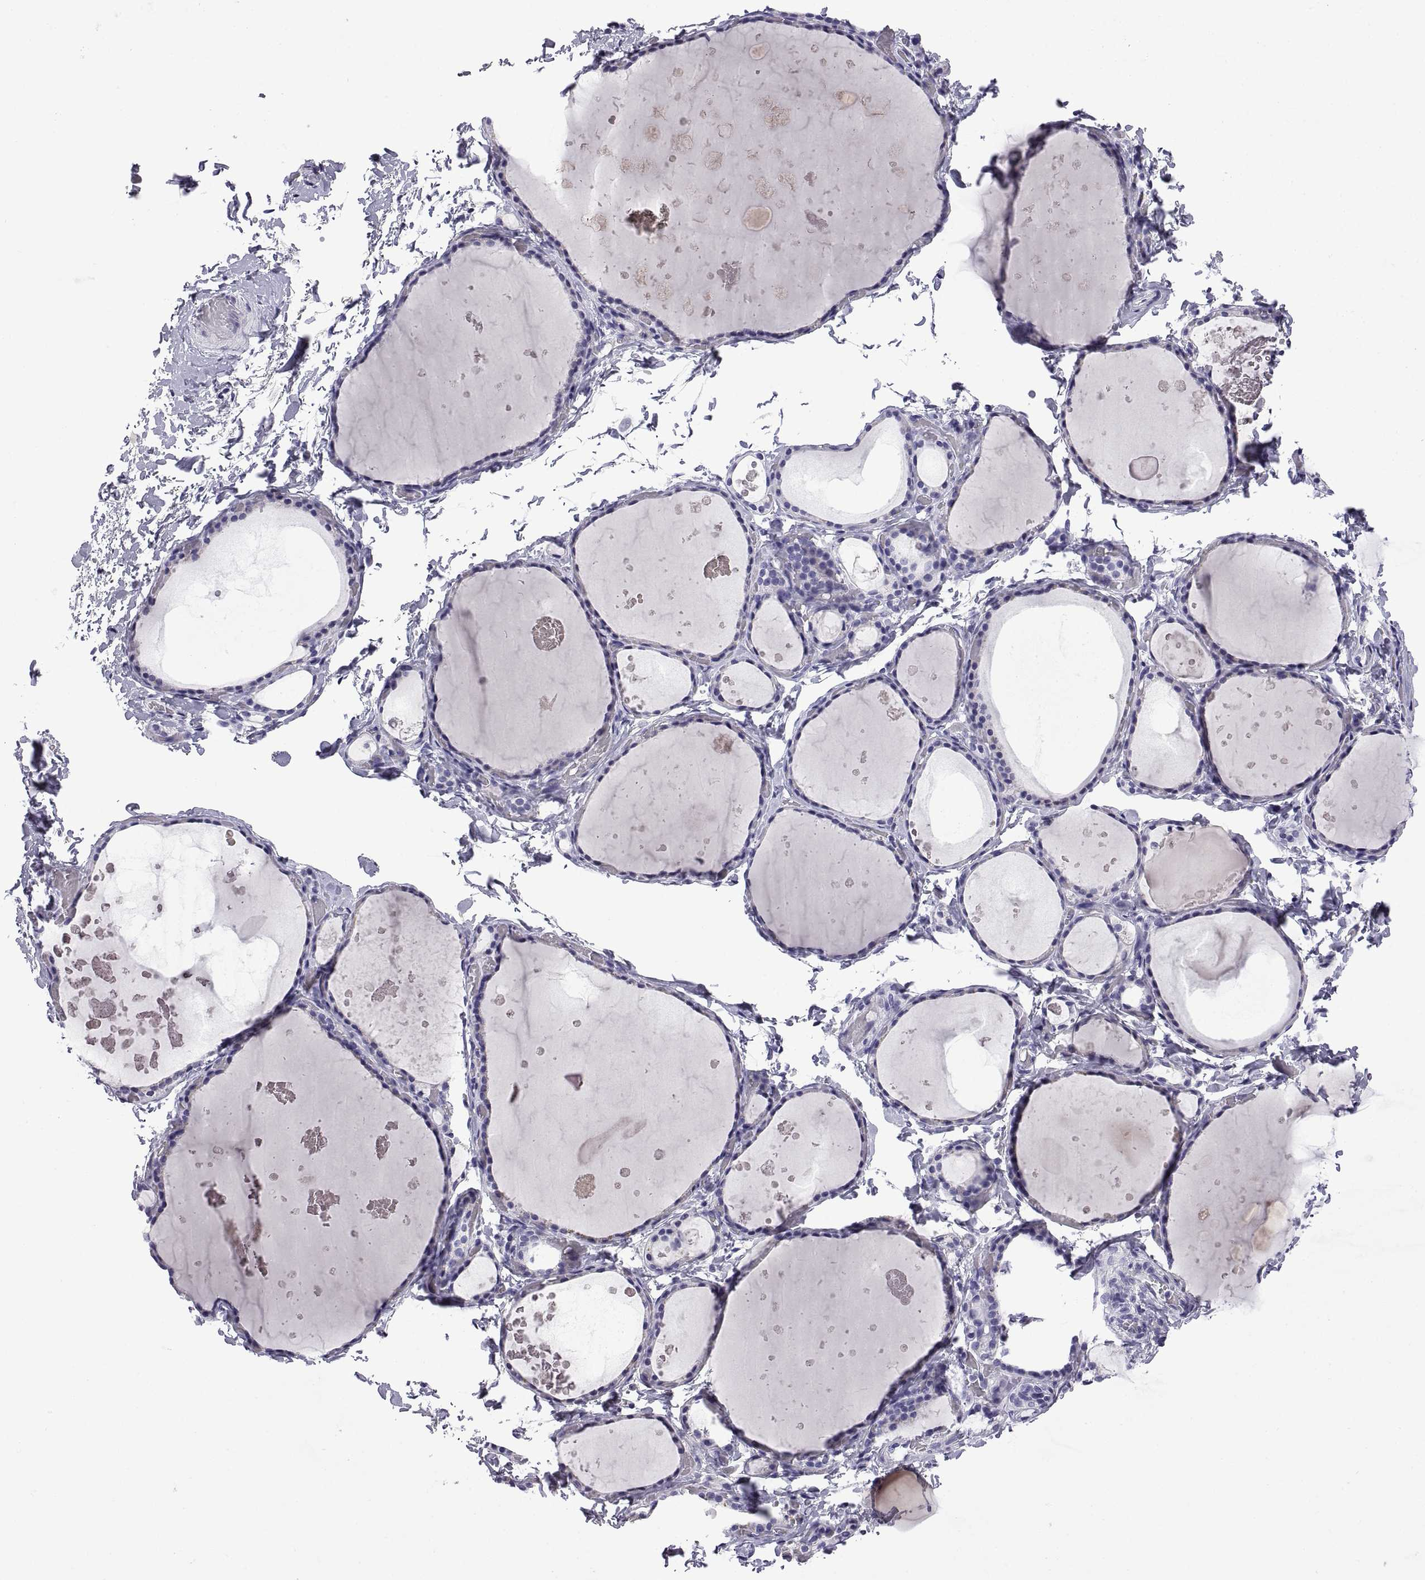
{"staining": {"intensity": "negative", "quantity": "none", "location": "none"}, "tissue": "thyroid gland", "cell_type": "Glandular cells", "image_type": "normal", "snomed": [{"axis": "morphology", "description": "Normal tissue, NOS"}, {"axis": "topography", "description": "Thyroid gland"}], "caption": "Immunohistochemical staining of unremarkable thyroid gland shows no significant positivity in glandular cells.", "gene": "CRISP1", "patient": {"sex": "female", "age": 56}}